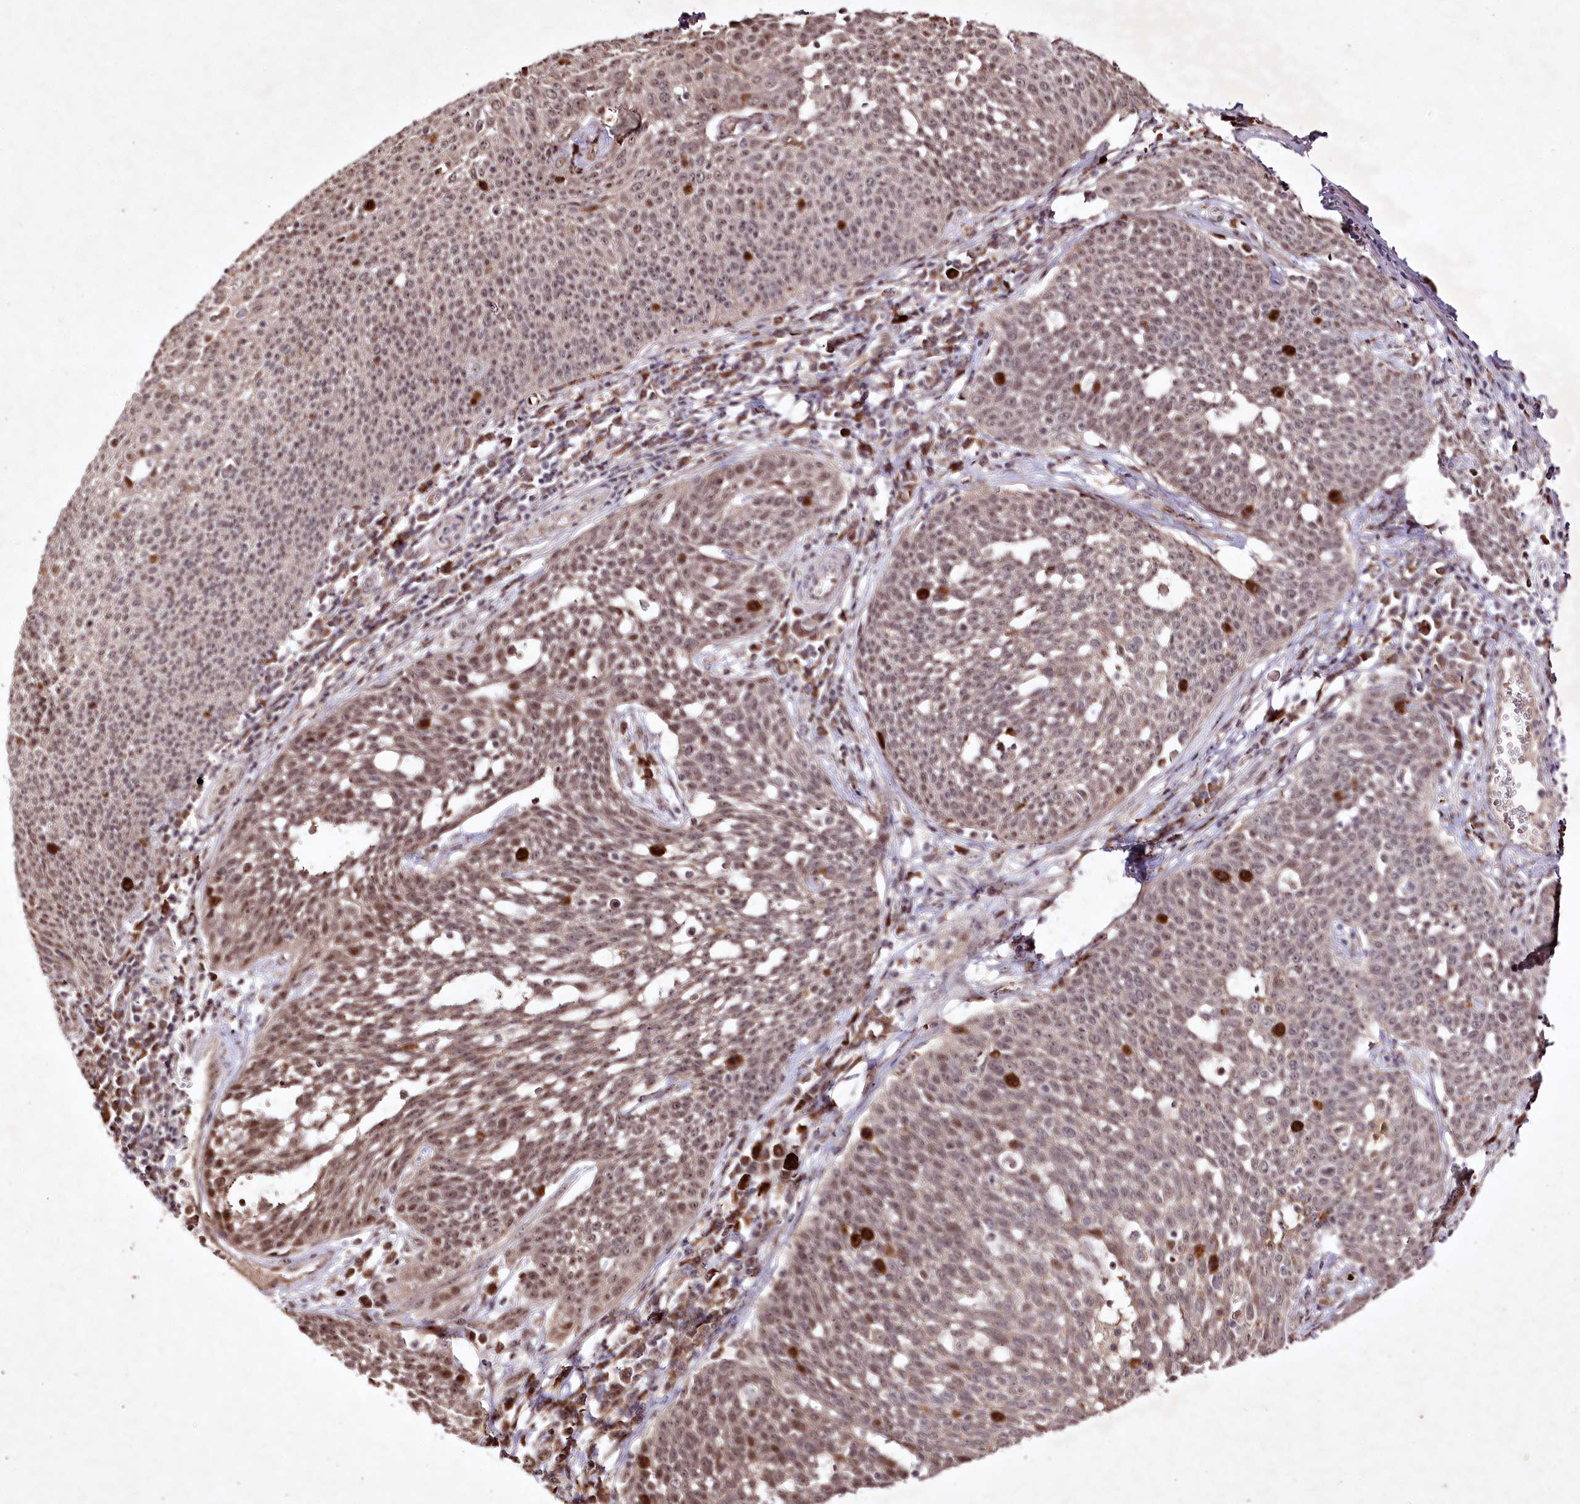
{"staining": {"intensity": "moderate", "quantity": ">75%", "location": "cytoplasmic/membranous,nuclear"}, "tissue": "cervical cancer", "cell_type": "Tumor cells", "image_type": "cancer", "snomed": [{"axis": "morphology", "description": "Squamous cell carcinoma, NOS"}, {"axis": "topography", "description": "Cervix"}], "caption": "The immunohistochemical stain shows moderate cytoplasmic/membranous and nuclear expression in tumor cells of squamous cell carcinoma (cervical) tissue. The protein of interest is stained brown, and the nuclei are stained in blue (DAB IHC with brightfield microscopy, high magnification).", "gene": "DMP1", "patient": {"sex": "female", "age": 34}}